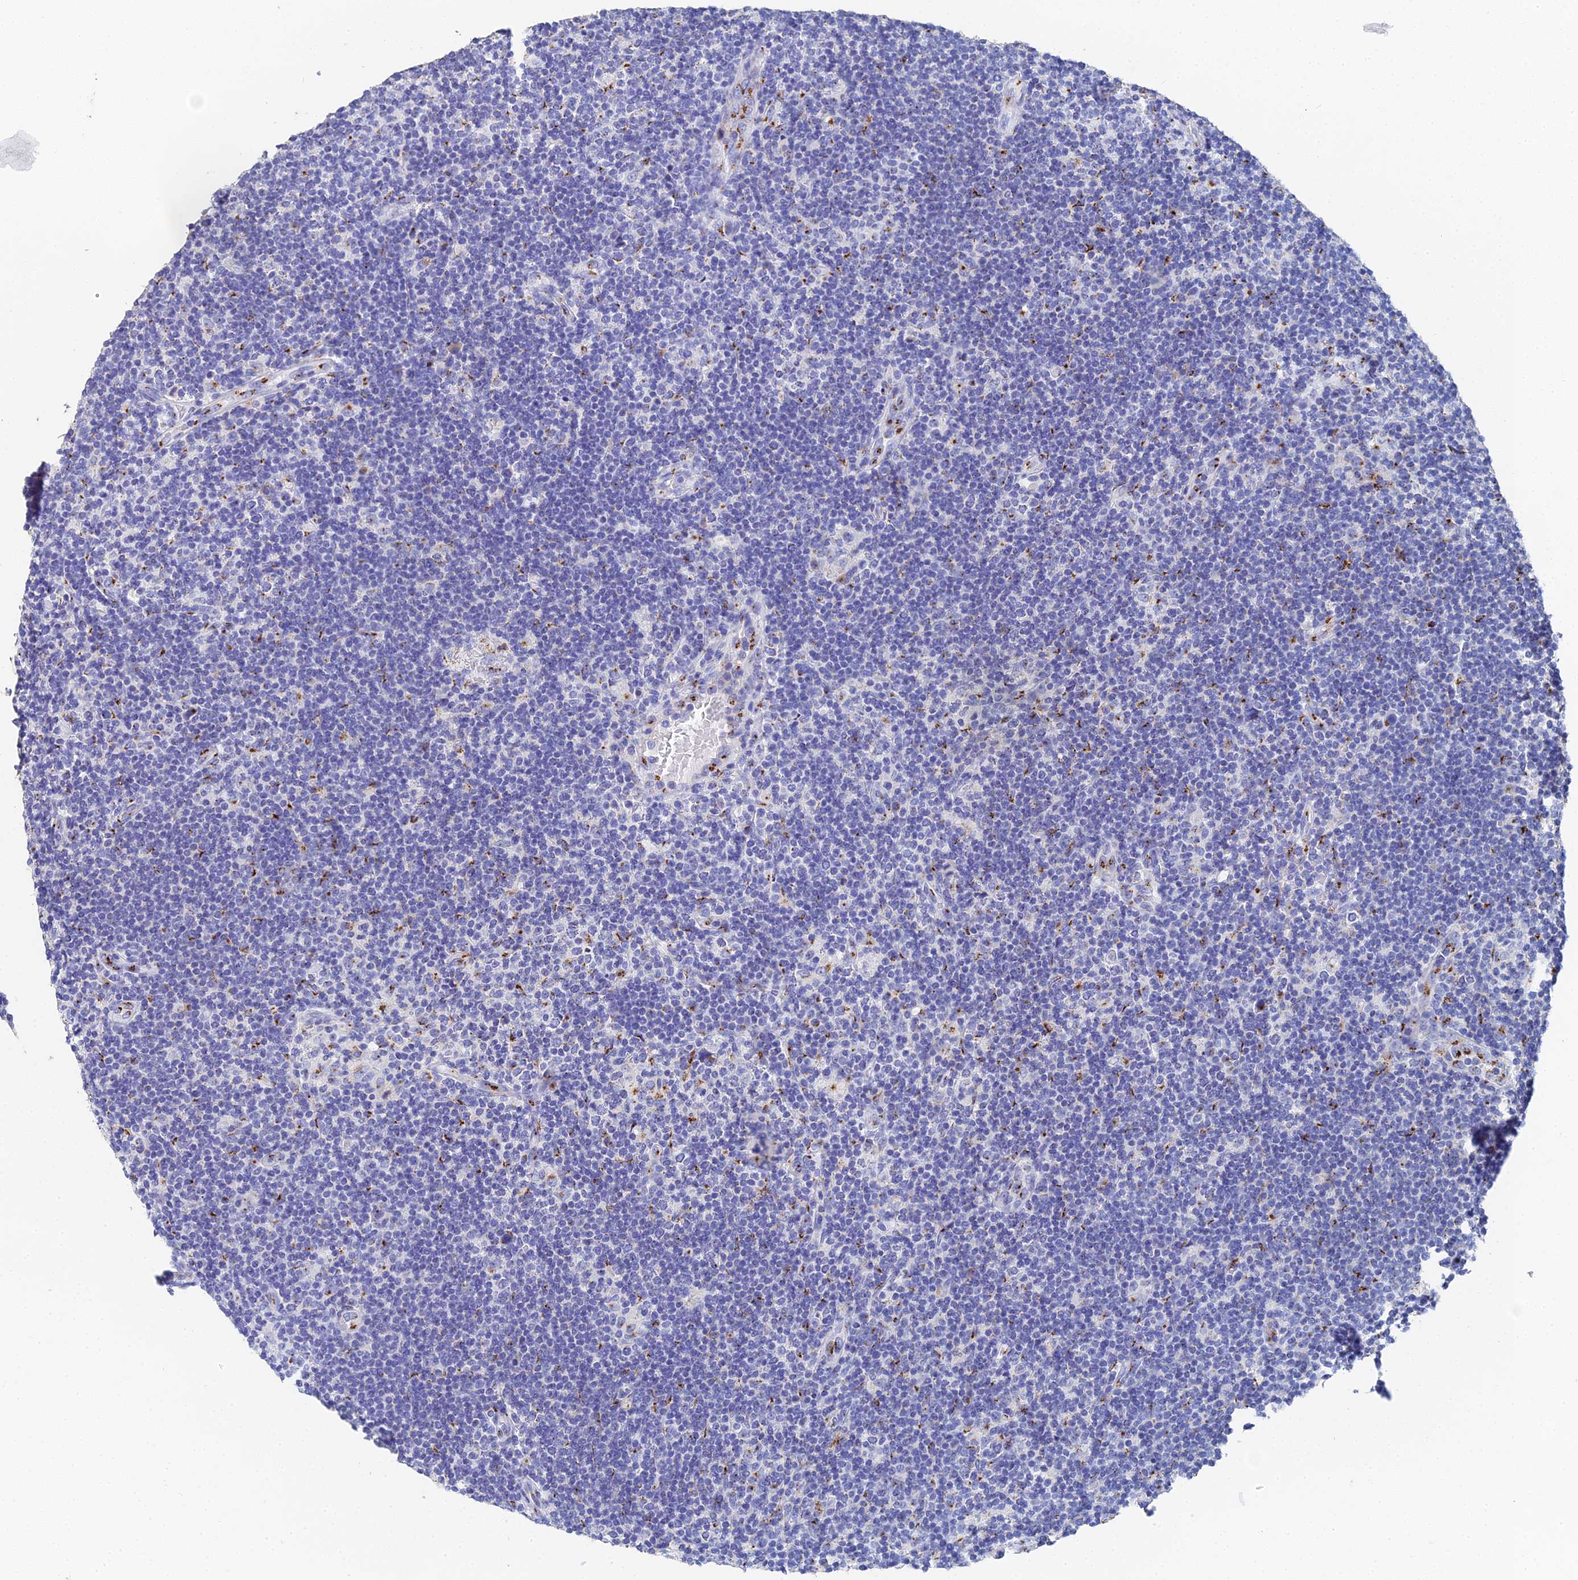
{"staining": {"intensity": "negative", "quantity": "none", "location": "none"}, "tissue": "lymphoma", "cell_type": "Tumor cells", "image_type": "cancer", "snomed": [{"axis": "morphology", "description": "Hodgkin's disease, NOS"}, {"axis": "topography", "description": "Lymph node"}], "caption": "Immunohistochemistry (IHC) of Hodgkin's disease reveals no positivity in tumor cells.", "gene": "ENSG00000268674", "patient": {"sex": "female", "age": 57}}